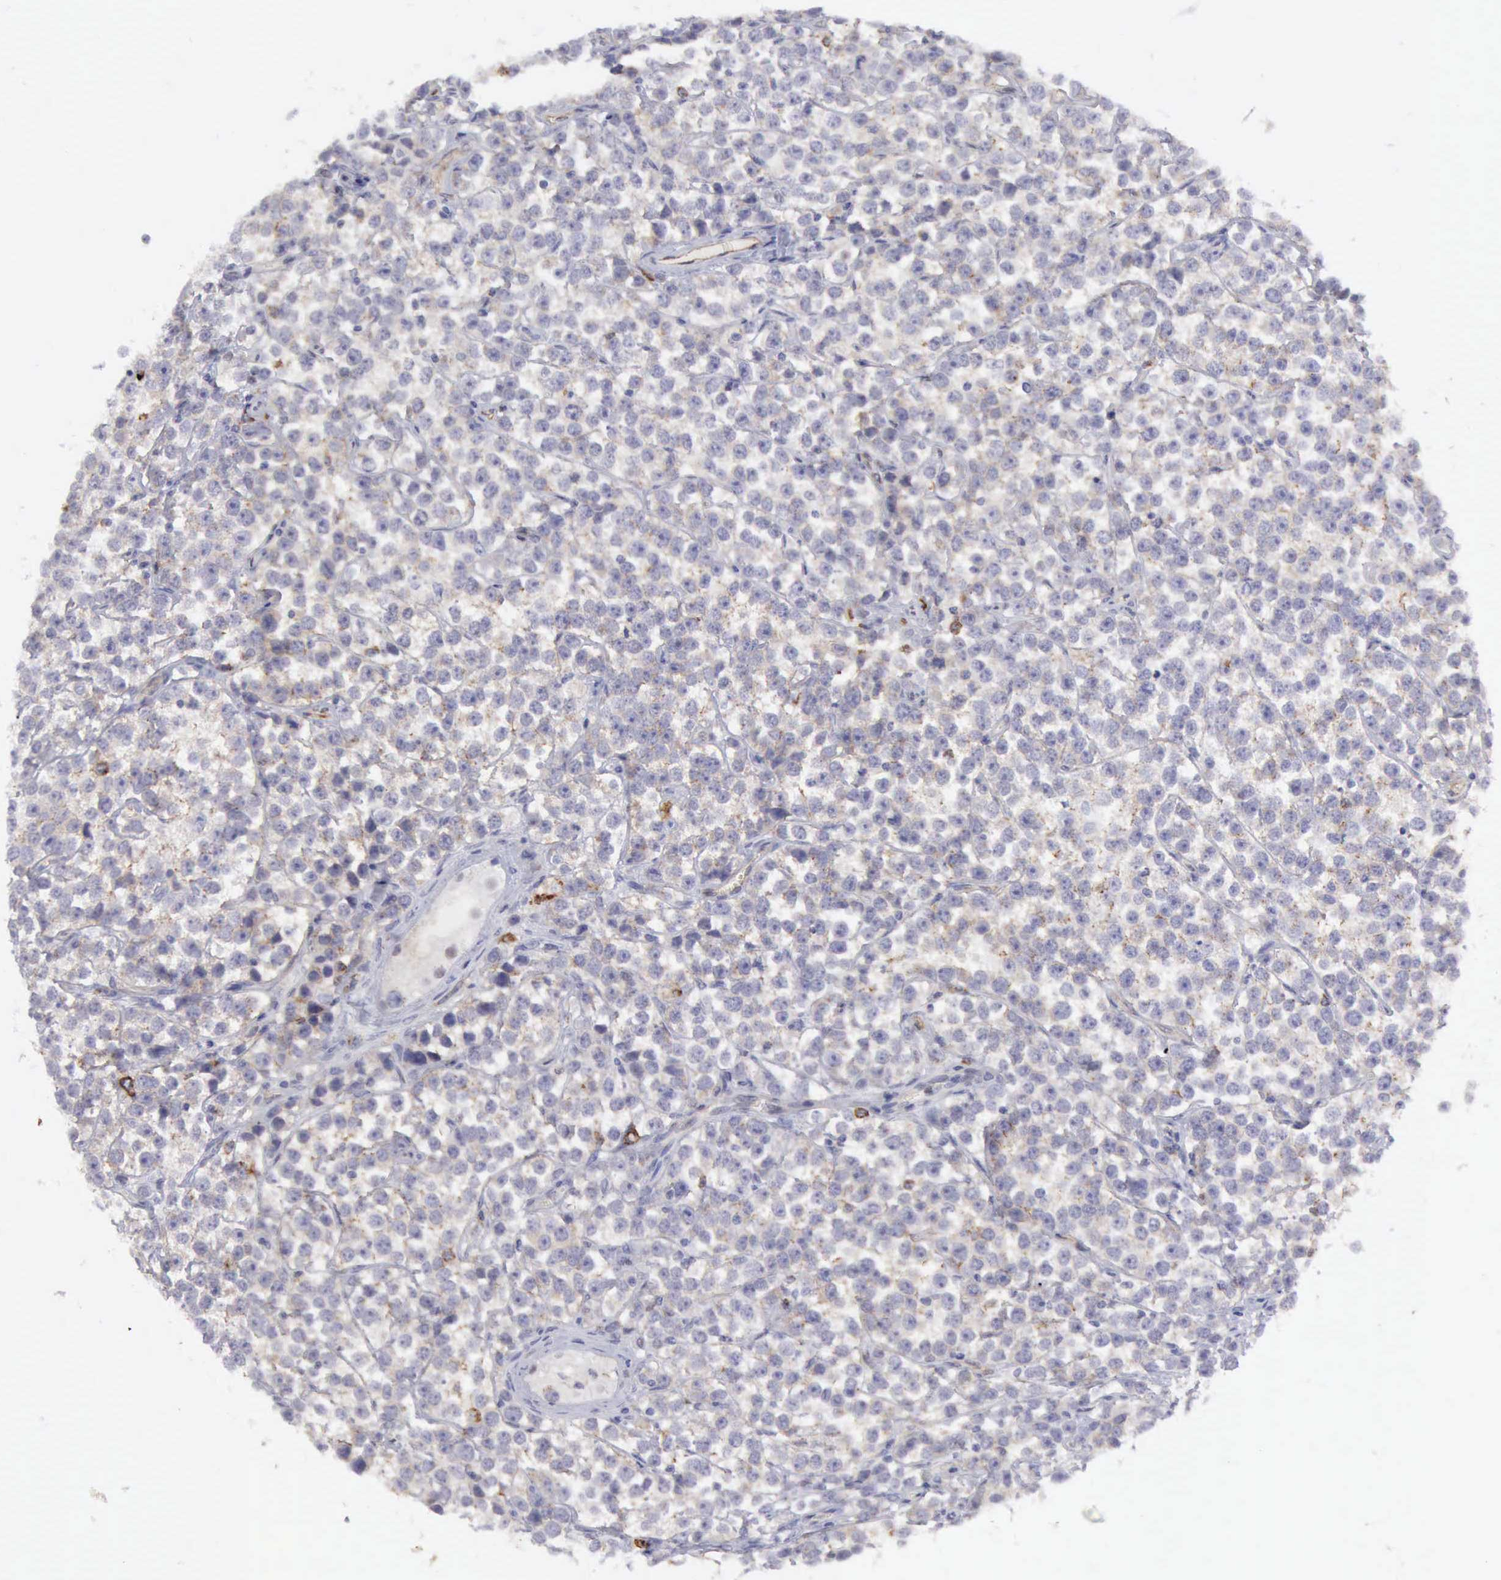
{"staining": {"intensity": "negative", "quantity": "none", "location": "none"}, "tissue": "testis cancer", "cell_type": "Tumor cells", "image_type": "cancer", "snomed": [{"axis": "morphology", "description": "Seminoma, NOS"}, {"axis": "topography", "description": "Testis"}], "caption": "Image shows no significant protein expression in tumor cells of testis seminoma.", "gene": "TFRC", "patient": {"sex": "male", "age": 25}}